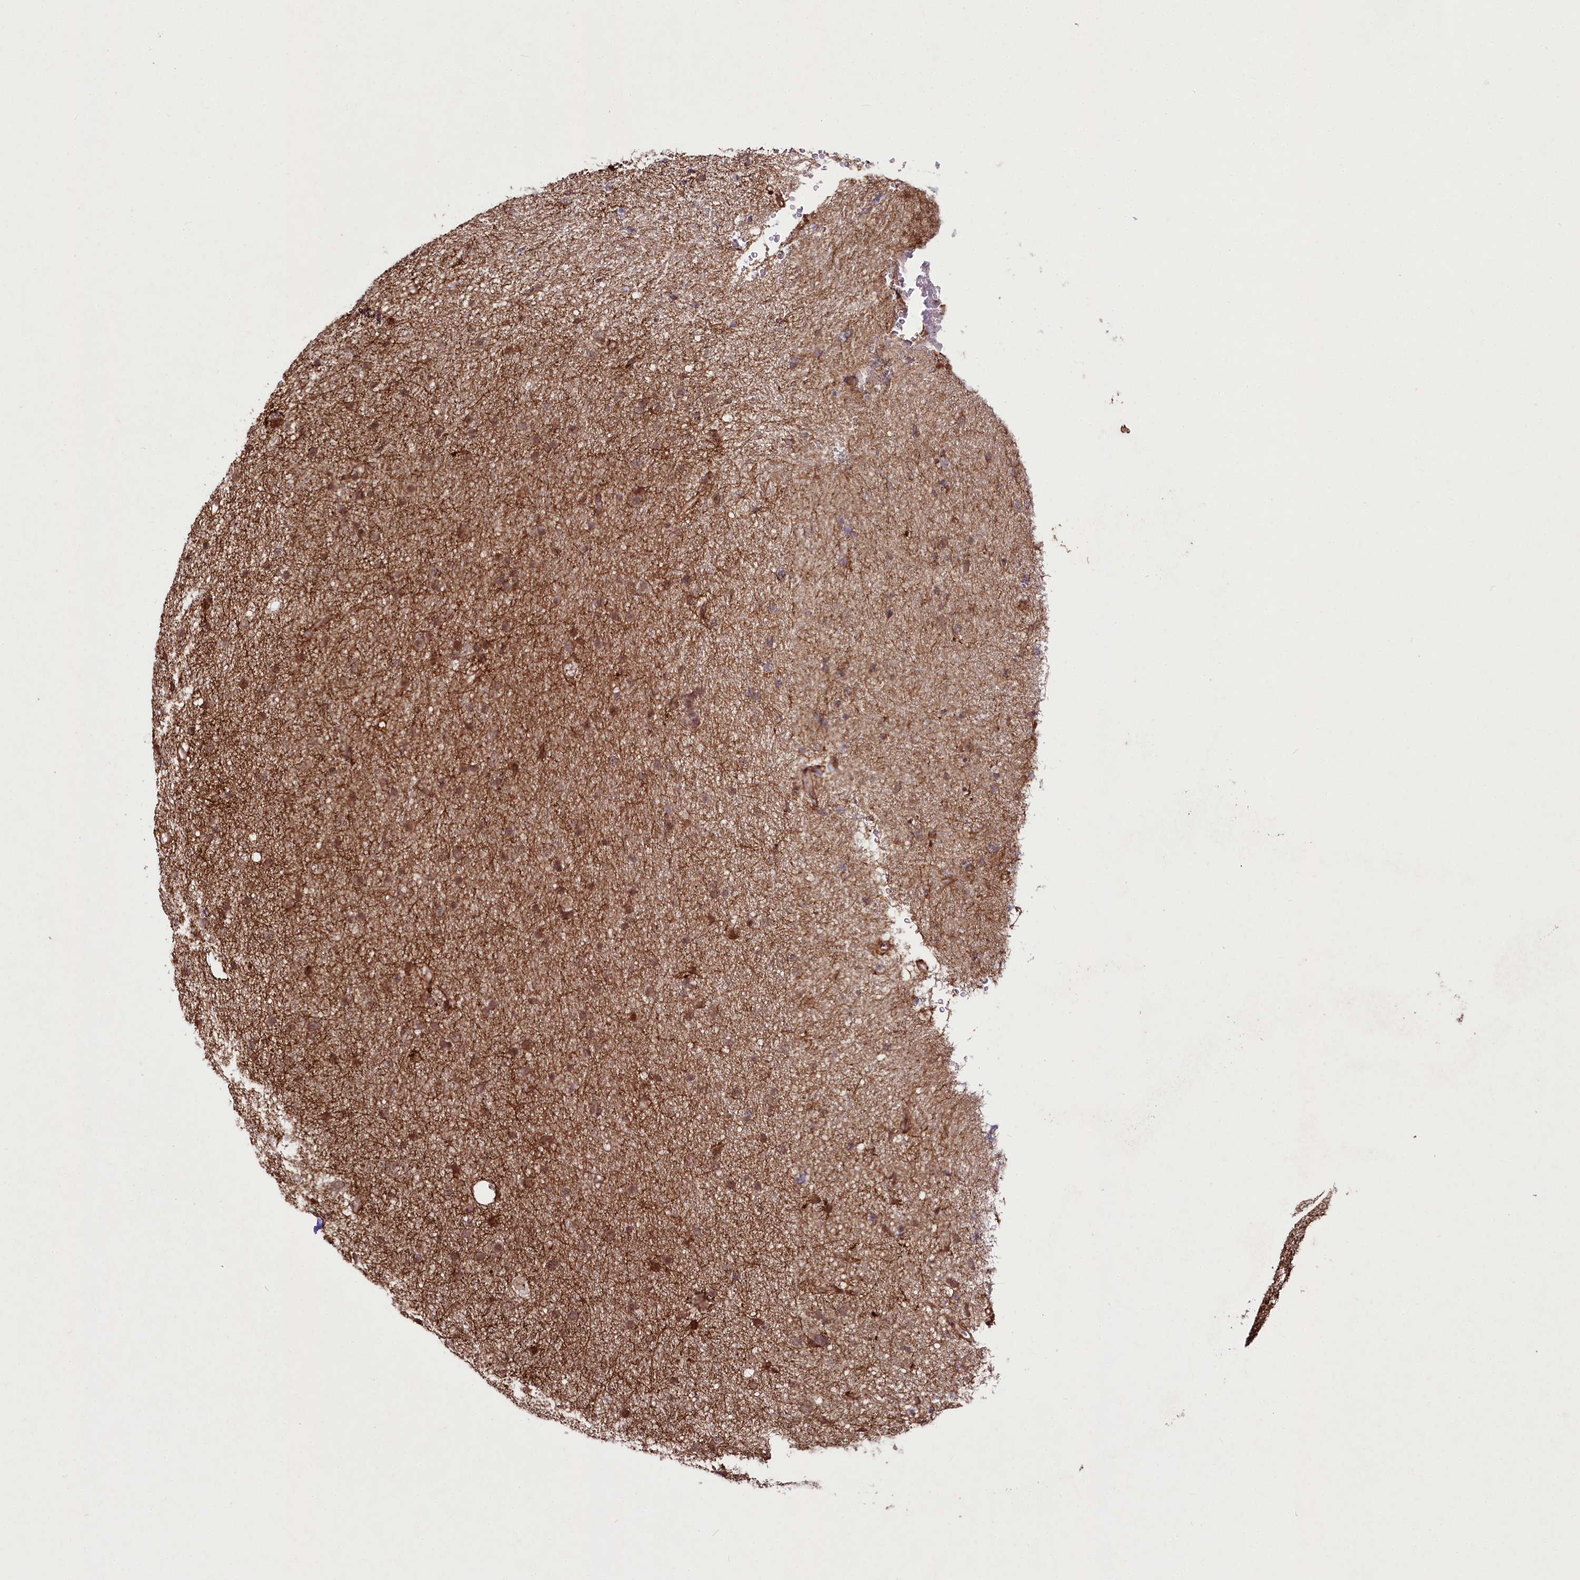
{"staining": {"intensity": "moderate", "quantity": "25%-75%", "location": "cytoplasmic/membranous"}, "tissue": "glioma", "cell_type": "Tumor cells", "image_type": "cancer", "snomed": [{"axis": "morphology", "description": "Glioma, malignant, Low grade"}, {"axis": "topography", "description": "Cerebral cortex"}], "caption": "IHC of glioma reveals medium levels of moderate cytoplasmic/membranous staining in about 25%-75% of tumor cells. (DAB IHC with brightfield microscopy, high magnification).", "gene": "PHLDB1", "patient": {"sex": "female", "age": 39}}